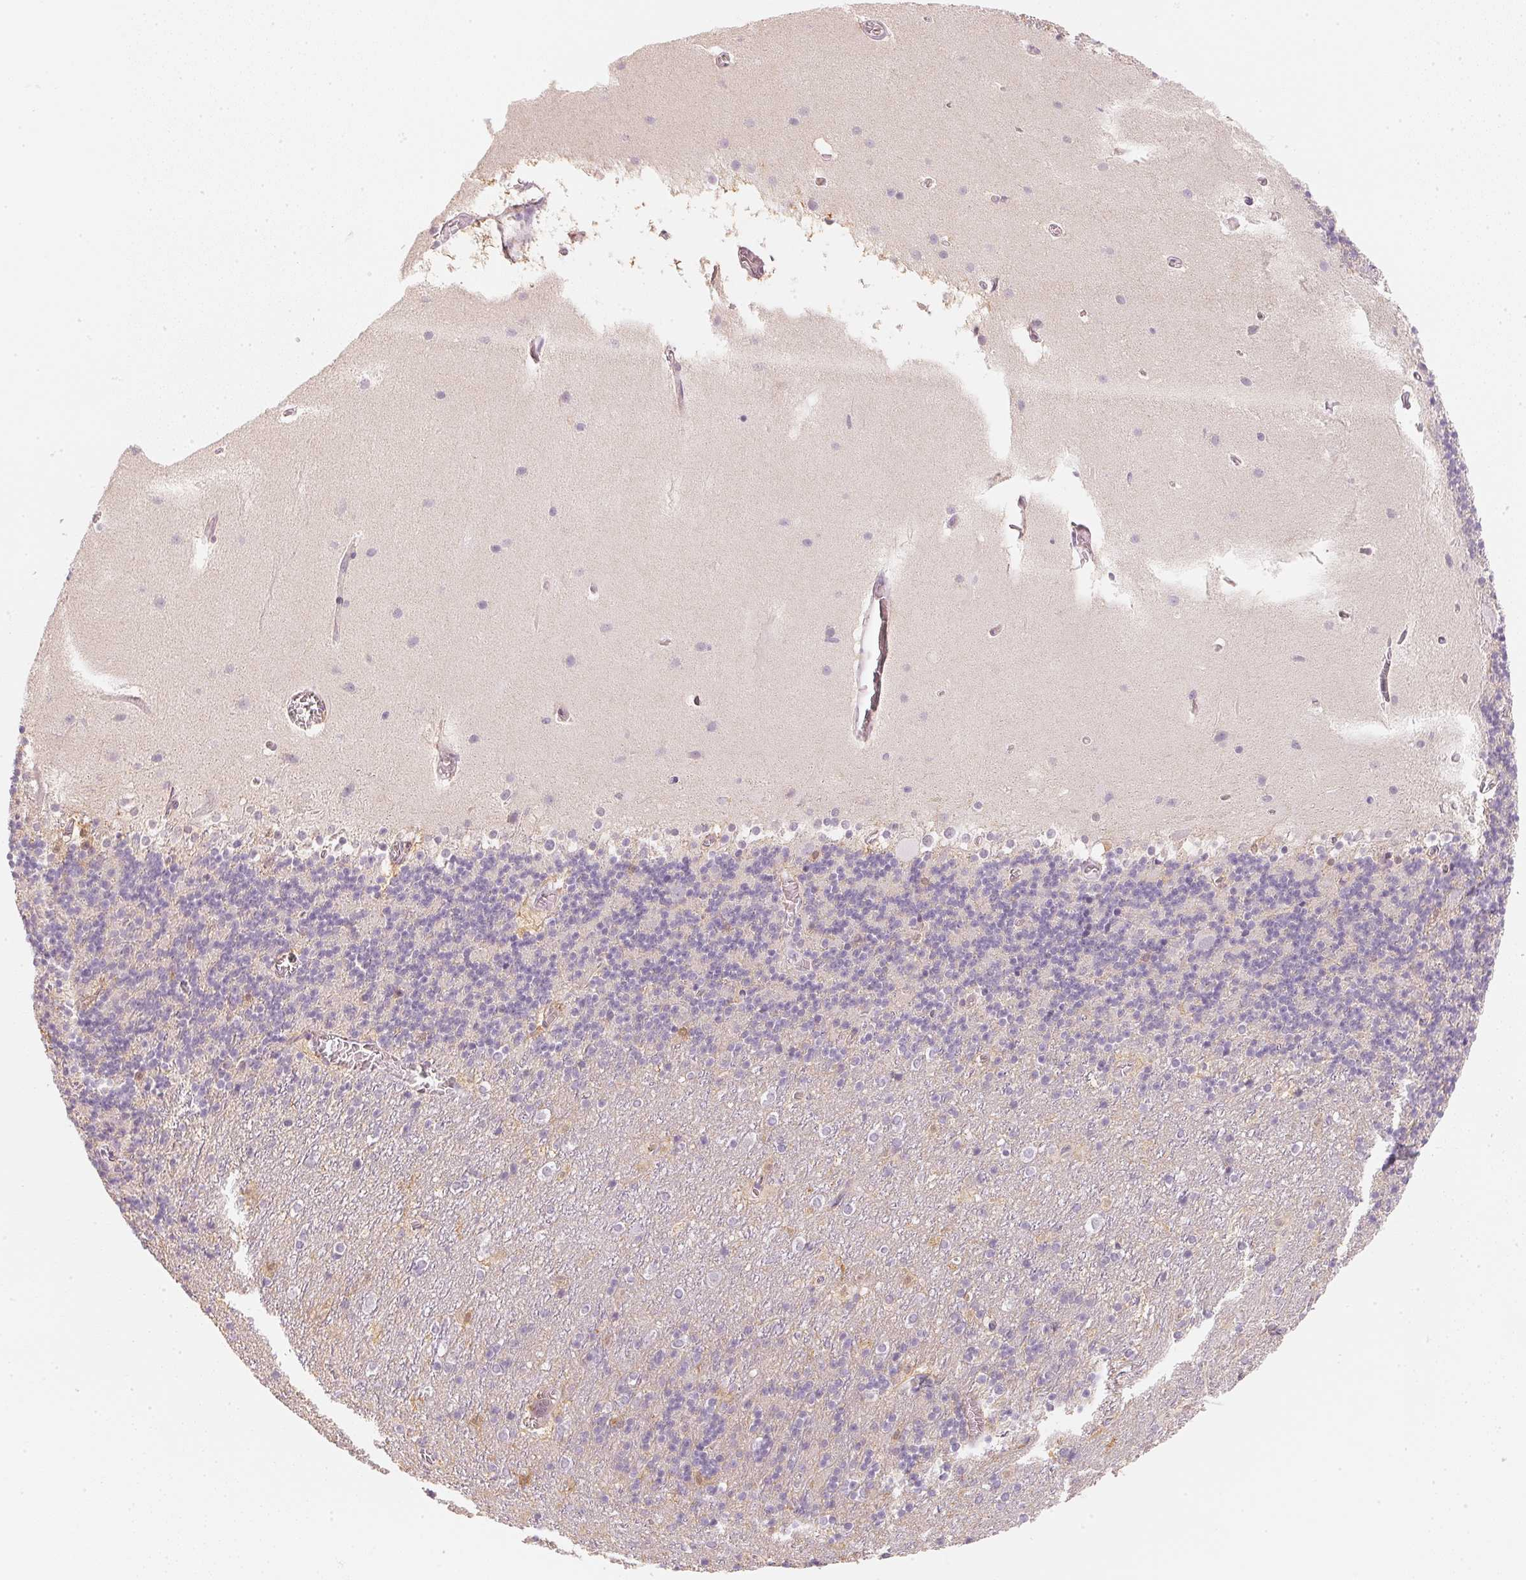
{"staining": {"intensity": "negative", "quantity": "none", "location": "none"}, "tissue": "cerebellum", "cell_type": "Cells in granular layer", "image_type": "normal", "snomed": [{"axis": "morphology", "description": "Normal tissue, NOS"}, {"axis": "topography", "description": "Cerebellum"}], "caption": "This is a histopathology image of IHC staining of benign cerebellum, which shows no expression in cells in granular layer. (Stains: DAB (3,3'-diaminobenzidine) immunohistochemistry with hematoxylin counter stain, Microscopy: brightfield microscopy at high magnification).", "gene": "CFAP276", "patient": {"sex": "male", "age": 70}}